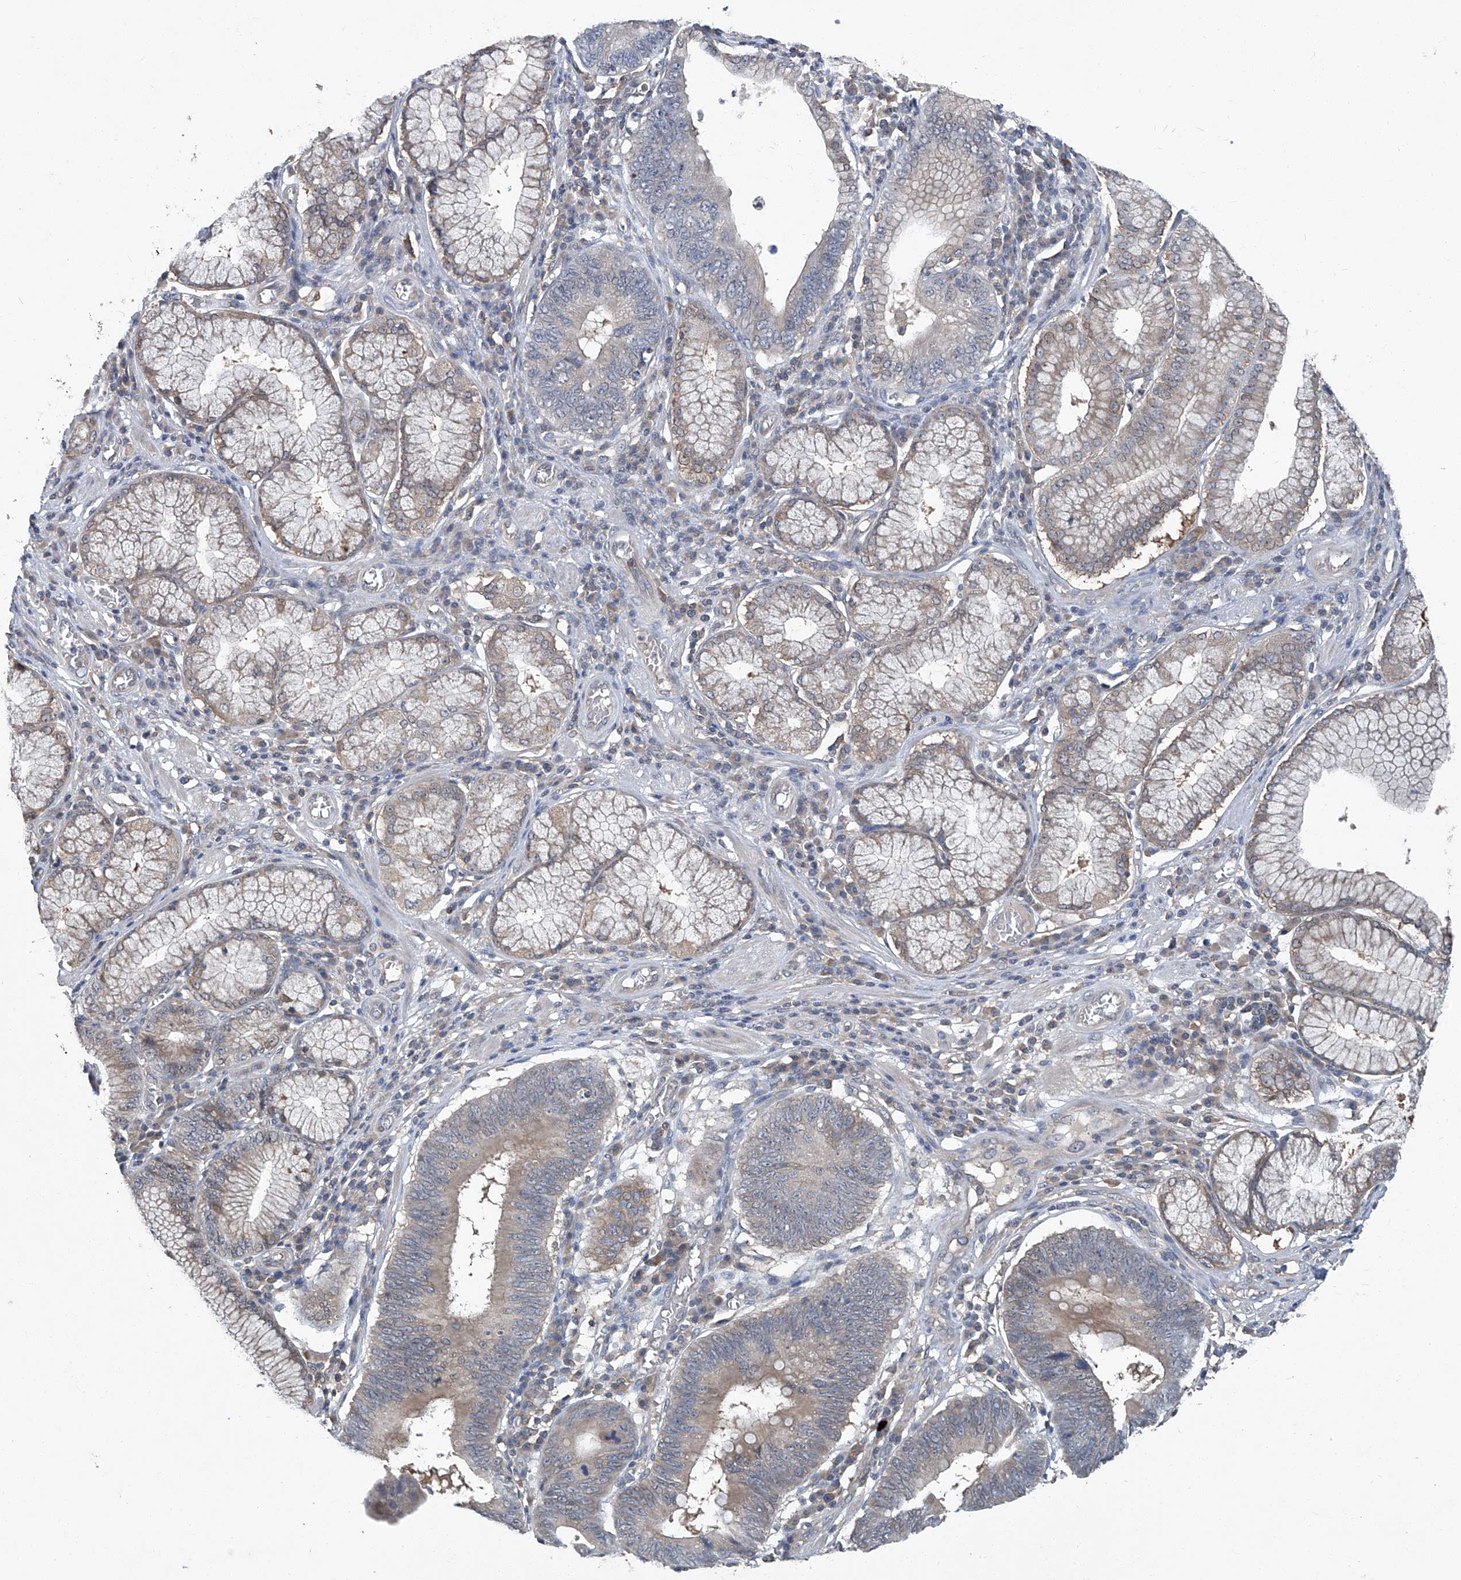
{"staining": {"intensity": "moderate", "quantity": "25%-75%", "location": "cytoplasmic/membranous,nuclear"}, "tissue": "stomach cancer", "cell_type": "Tumor cells", "image_type": "cancer", "snomed": [{"axis": "morphology", "description": "Adenocarcinoma, NOS"}, {"axis": "topography", "description": "Stomach"}], "caption": "This is a micrograph of IHC staining of stomach adenocarcinoma, which shows moderate positivity in the cytoplasmic/membranous and nuclear of tumor cells.", "gene": "ANKRD34A", "patient": {"sex": "male", "age": 59}}